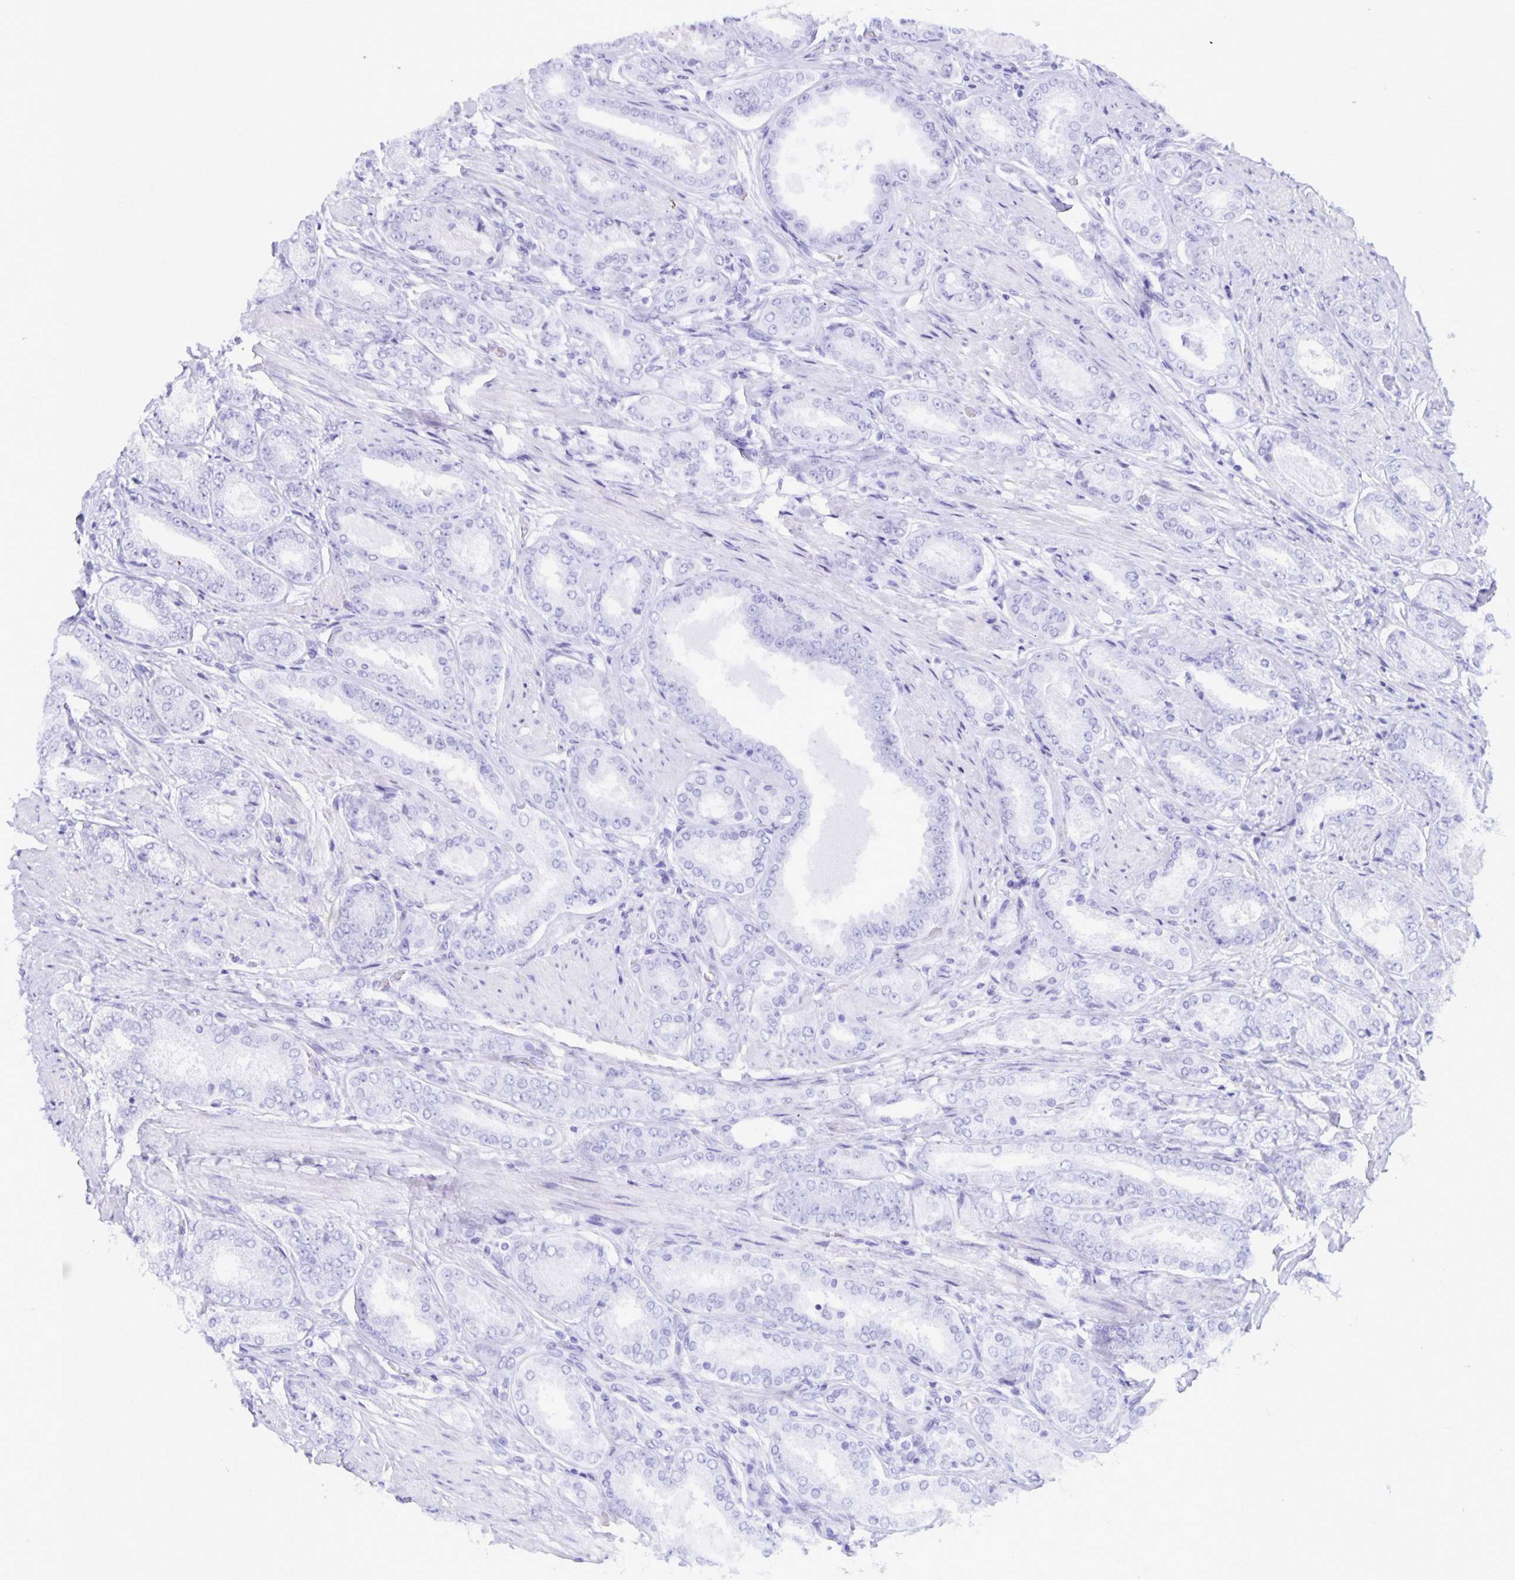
{"staining": {"intensity": "negative", "quantity": "none", "location": "none"}, "tissue": "prostate cancer", "cell_type": "Tumor cells", "image_type": "cancer", "snomed": [{"axis": "morphology", "description": "Adenocarcinoma, High grade"}, {"axis": "topography", "description": "Prostate"}], "caption": "Tumor cells show no significant protein staining in prostate cancer (adenocarcinoma (high-grade)). (Immunohistochemistry (ihc), brightfield microscopy, high magnification).", "gene": "DEFA5", "patient": {"sex": "male", "age": 63}}